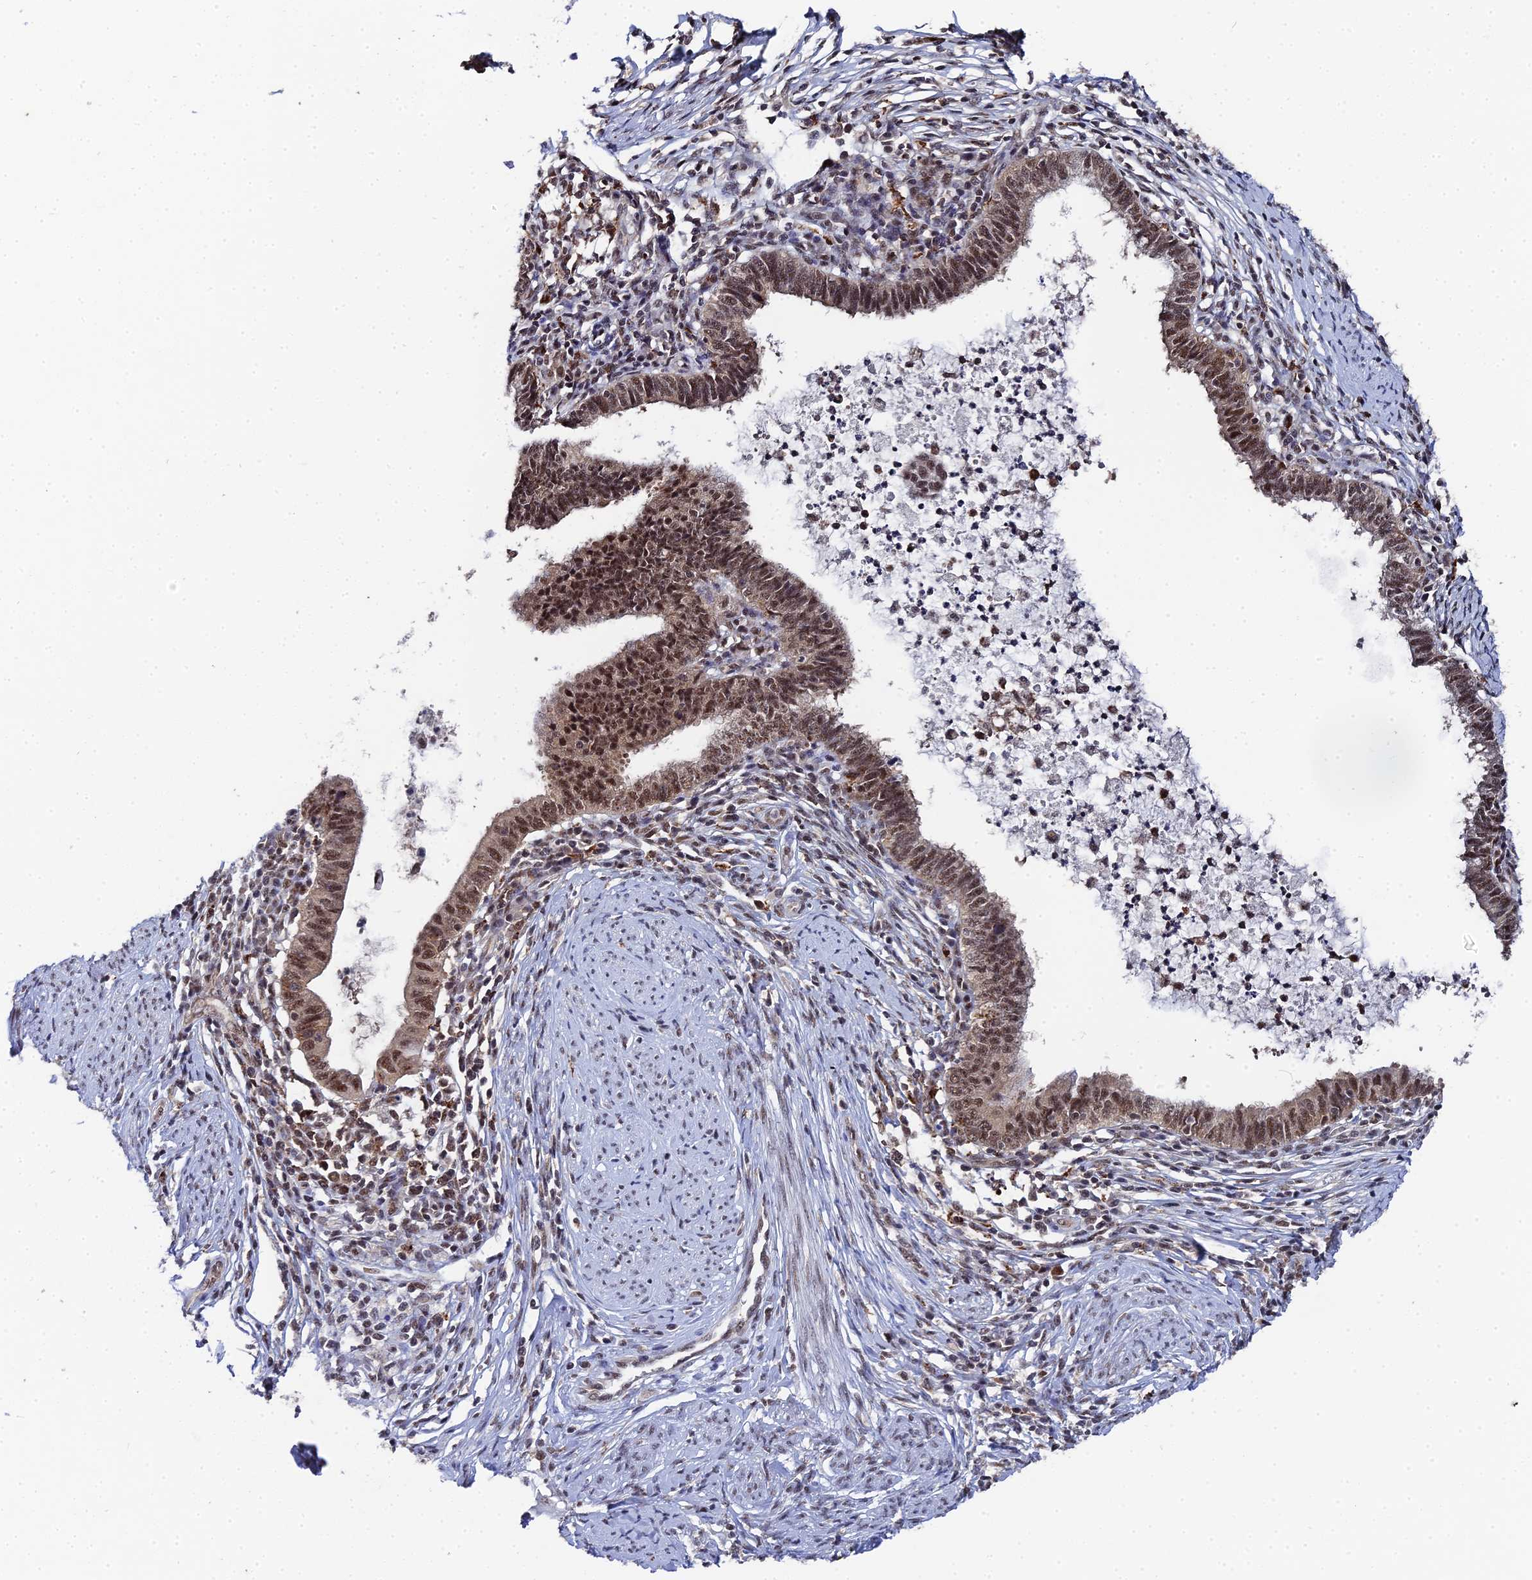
{"staining": {"intensity": "moderate", "quantity": ">75%", "location": "nuclear"}, "tissue": "cervical cancer", "cell_type": "Tumor cells", "image_type": "cancer", "snomed": [{"axis": "morphology", "description": "Adenocarcinoma, NOS"}, {"axis": "topography", "description": "Cervix"}], "caption": "Immunohistochemistry image of neoplastic tissue: human cervical cancer (adenocarcinoma) stained using IHC reveals medium levels of moderate protein expression localized specifically in the nuclear of tumor cells, appearing as a nuclear brown color.", "gene": "MAGOHB", "patient": {"sex": "female", "age": 36}}